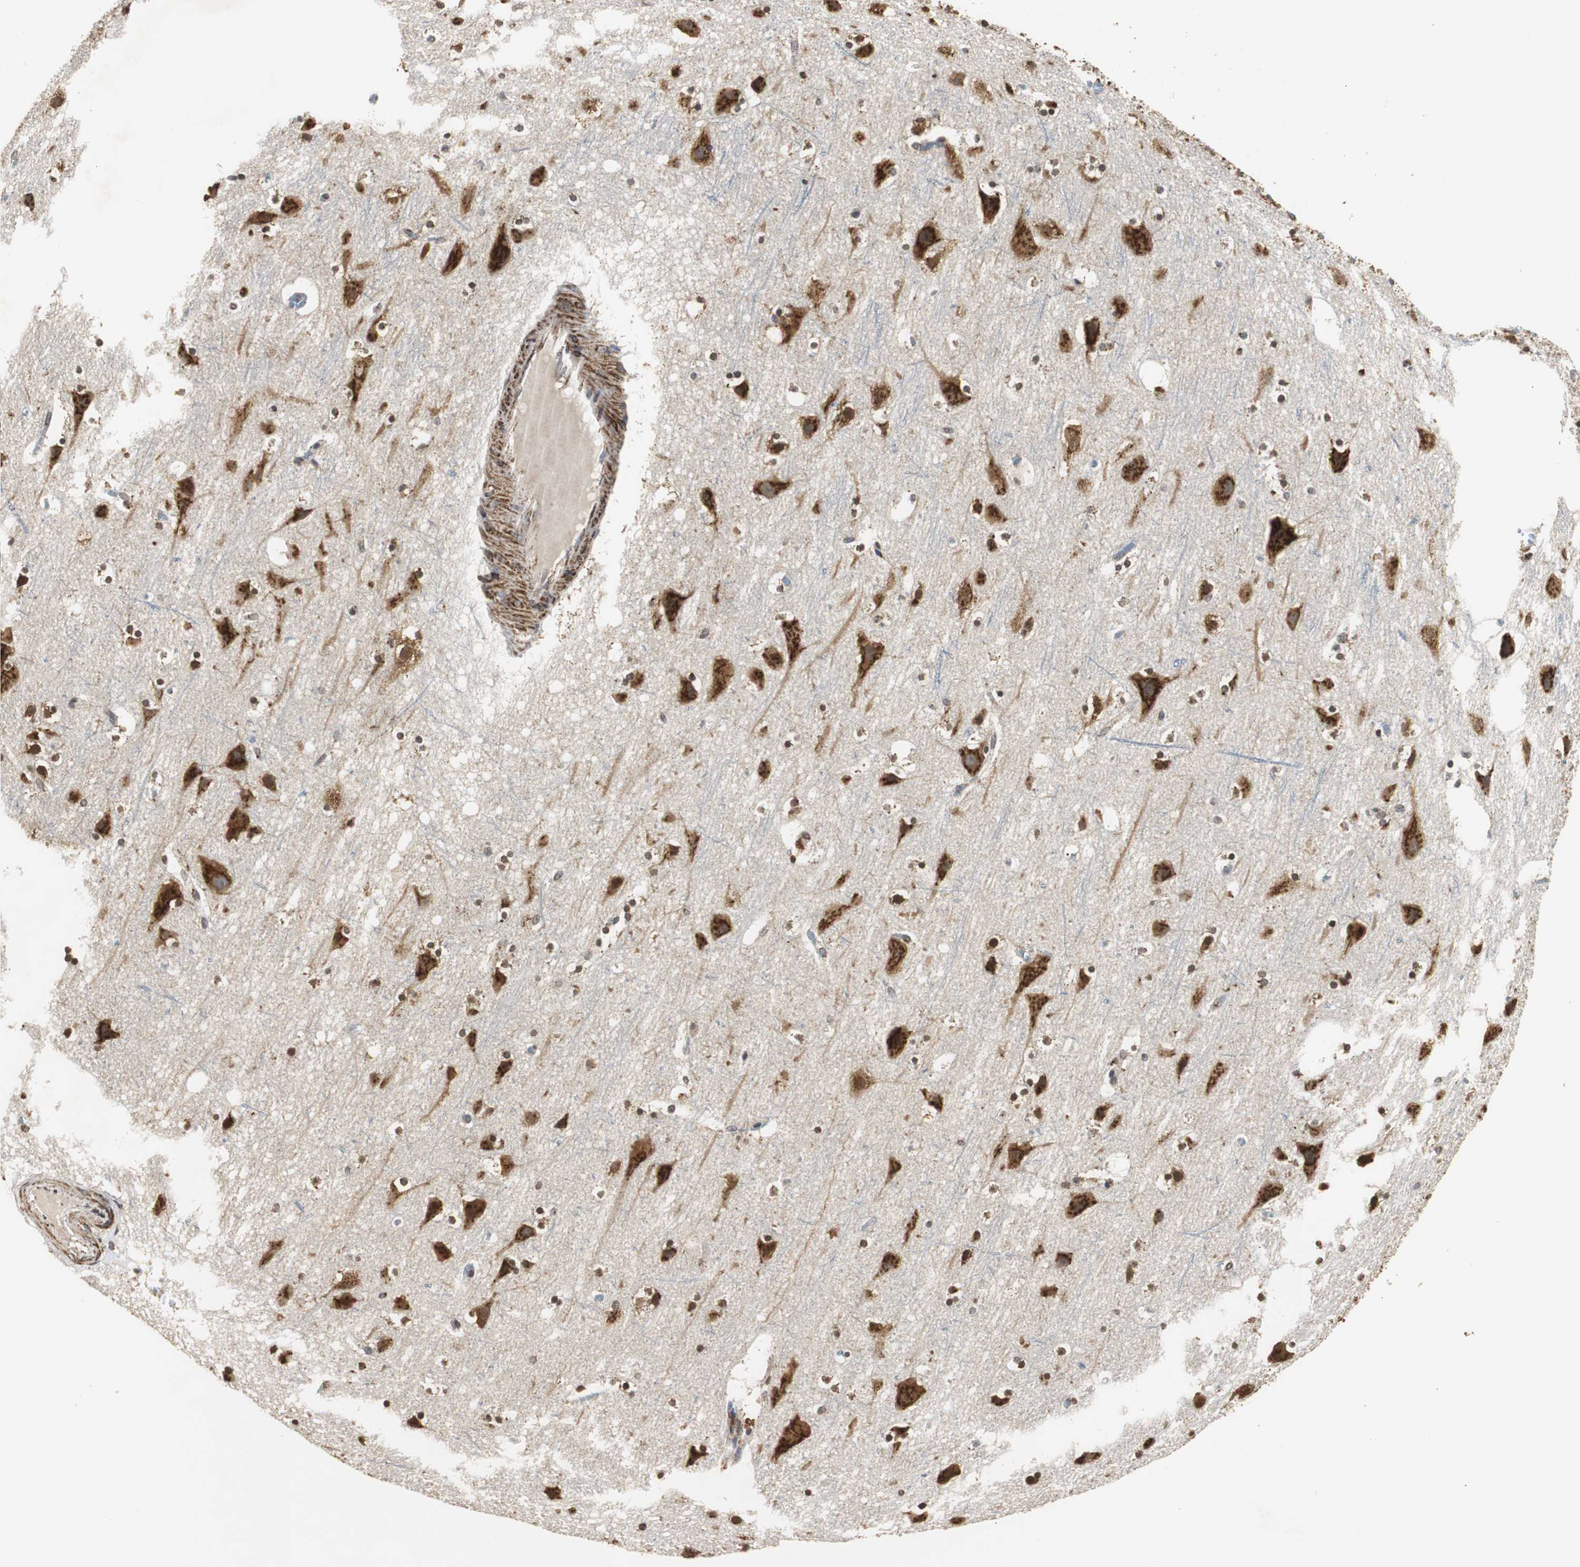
{"staining": {"intensity": "weak", "quantity": ">75%", "location": "cytoplasmic/membranous"}, "tissue": "cerebral cortex", "cell_type": "Endothelial cells", "image_type": "normal", "snomed": [{"axis": "morphology", "description": "Normal tissue, NOS"}, {"axis": "topography", "description": "Cerebral cortex"}], "caption": "This is a micrograph of IHC staining of benign cerebral cortex, which shows weak expression in the cytoplasmic/membranous of endothelial cells.", "gene": "HSD17B10", "patient": {"sex": "male", "age": 45}}